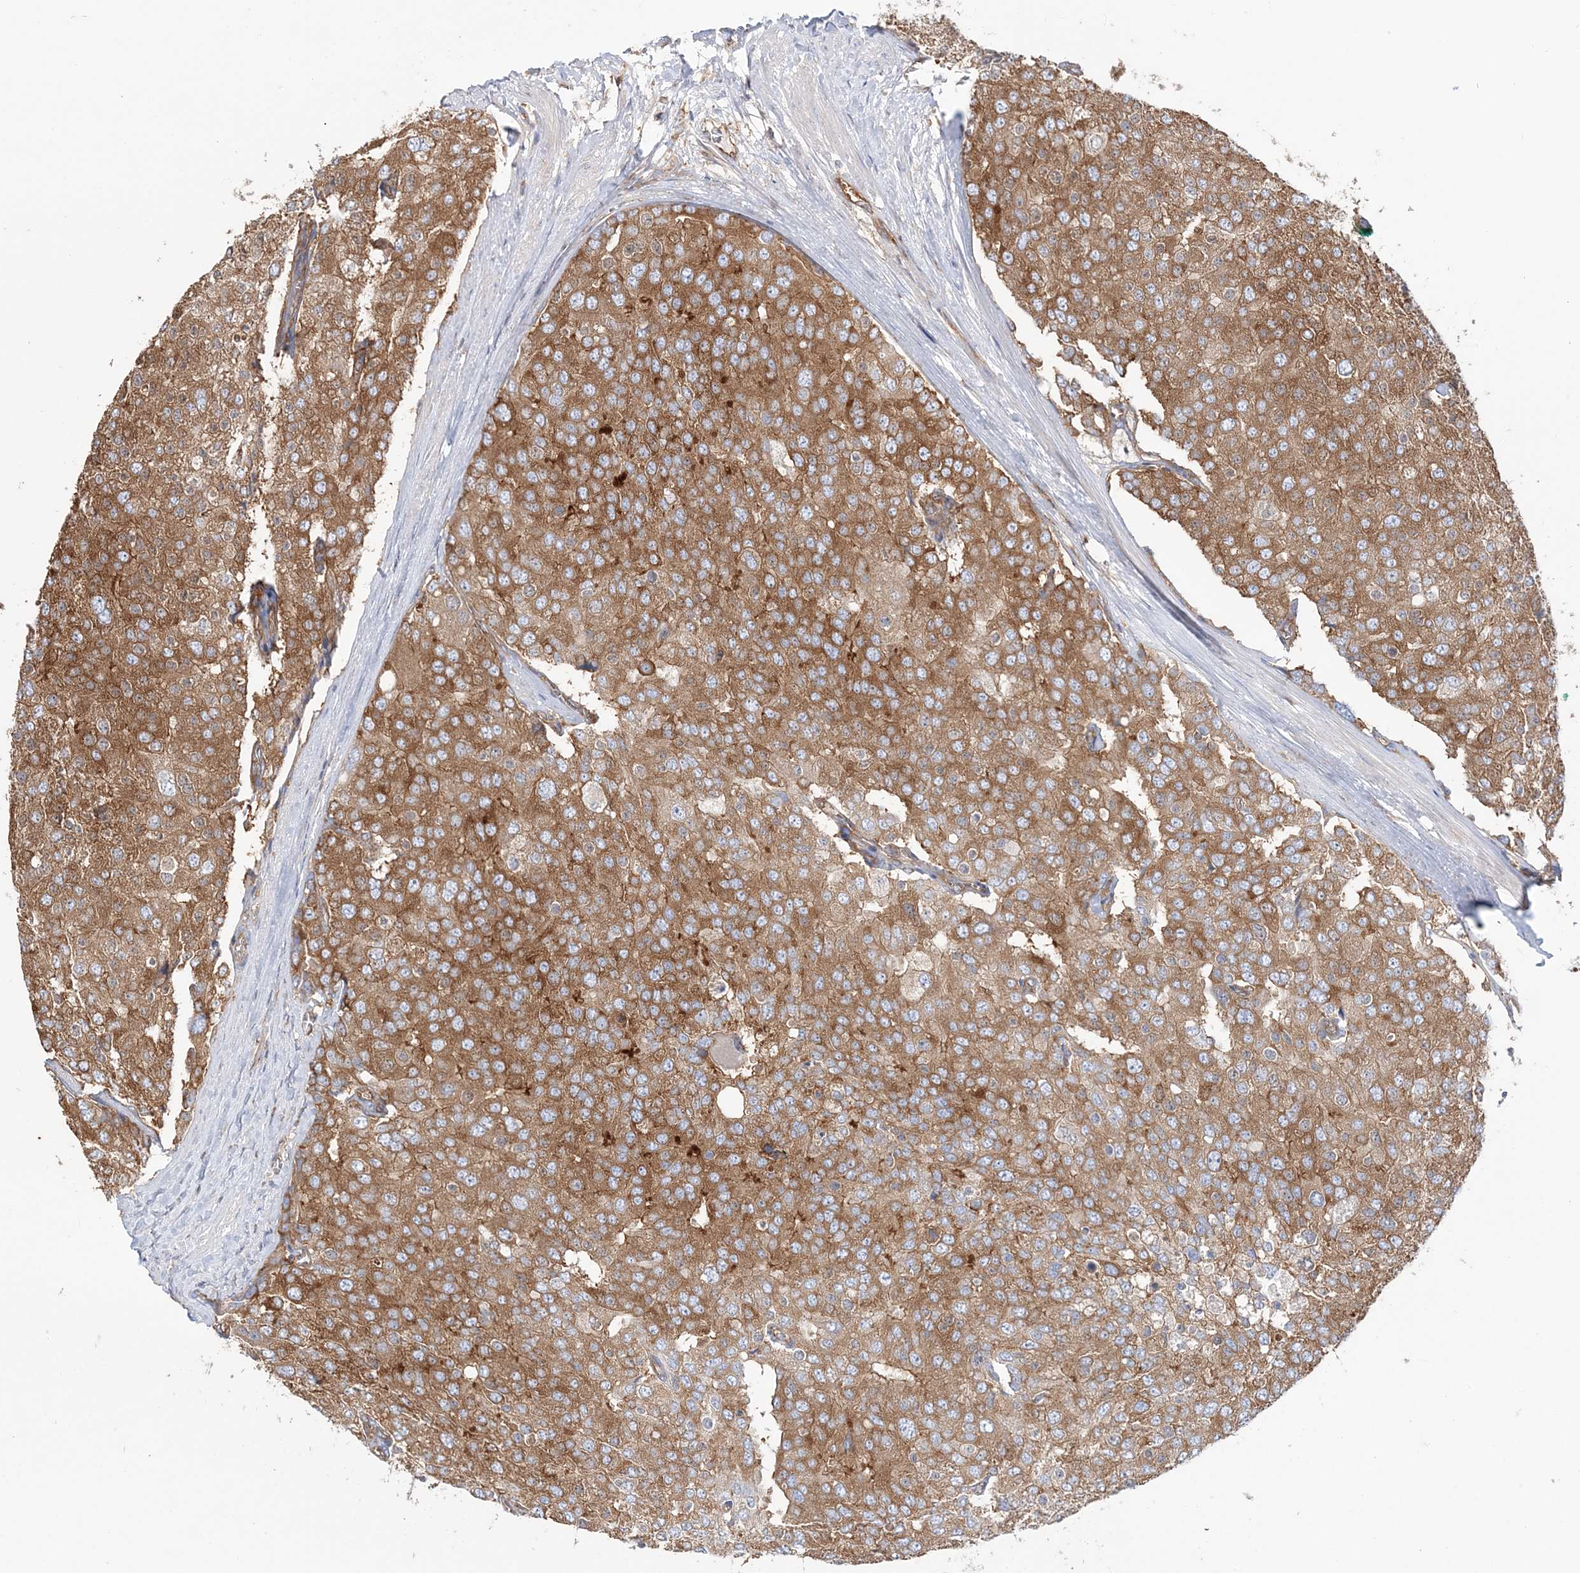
{"staining": {"intensity": "moderate", "quantity": ">75%", "location": "cytoplasmic/membranous"}, "tissue": "prostate cancer", "cell_type": "Tumor cells", "image_type": "cancer", "snomed": [{"axis": "morphology", "description": "Adenocarcinoma, High grade"}, {"axis": "topography", "description": "Prostate"}], "caption": "A brown stain highlights moderate cytoplasmic/membranous positivity of a protein in adenocarcinoma (high-grade) (prostate) tumor cells. The protein is shown in brown color, while the nuclei are stained blue.", "gene": "TBC1D5", "patient": {"sex": "male", "age": 50}}